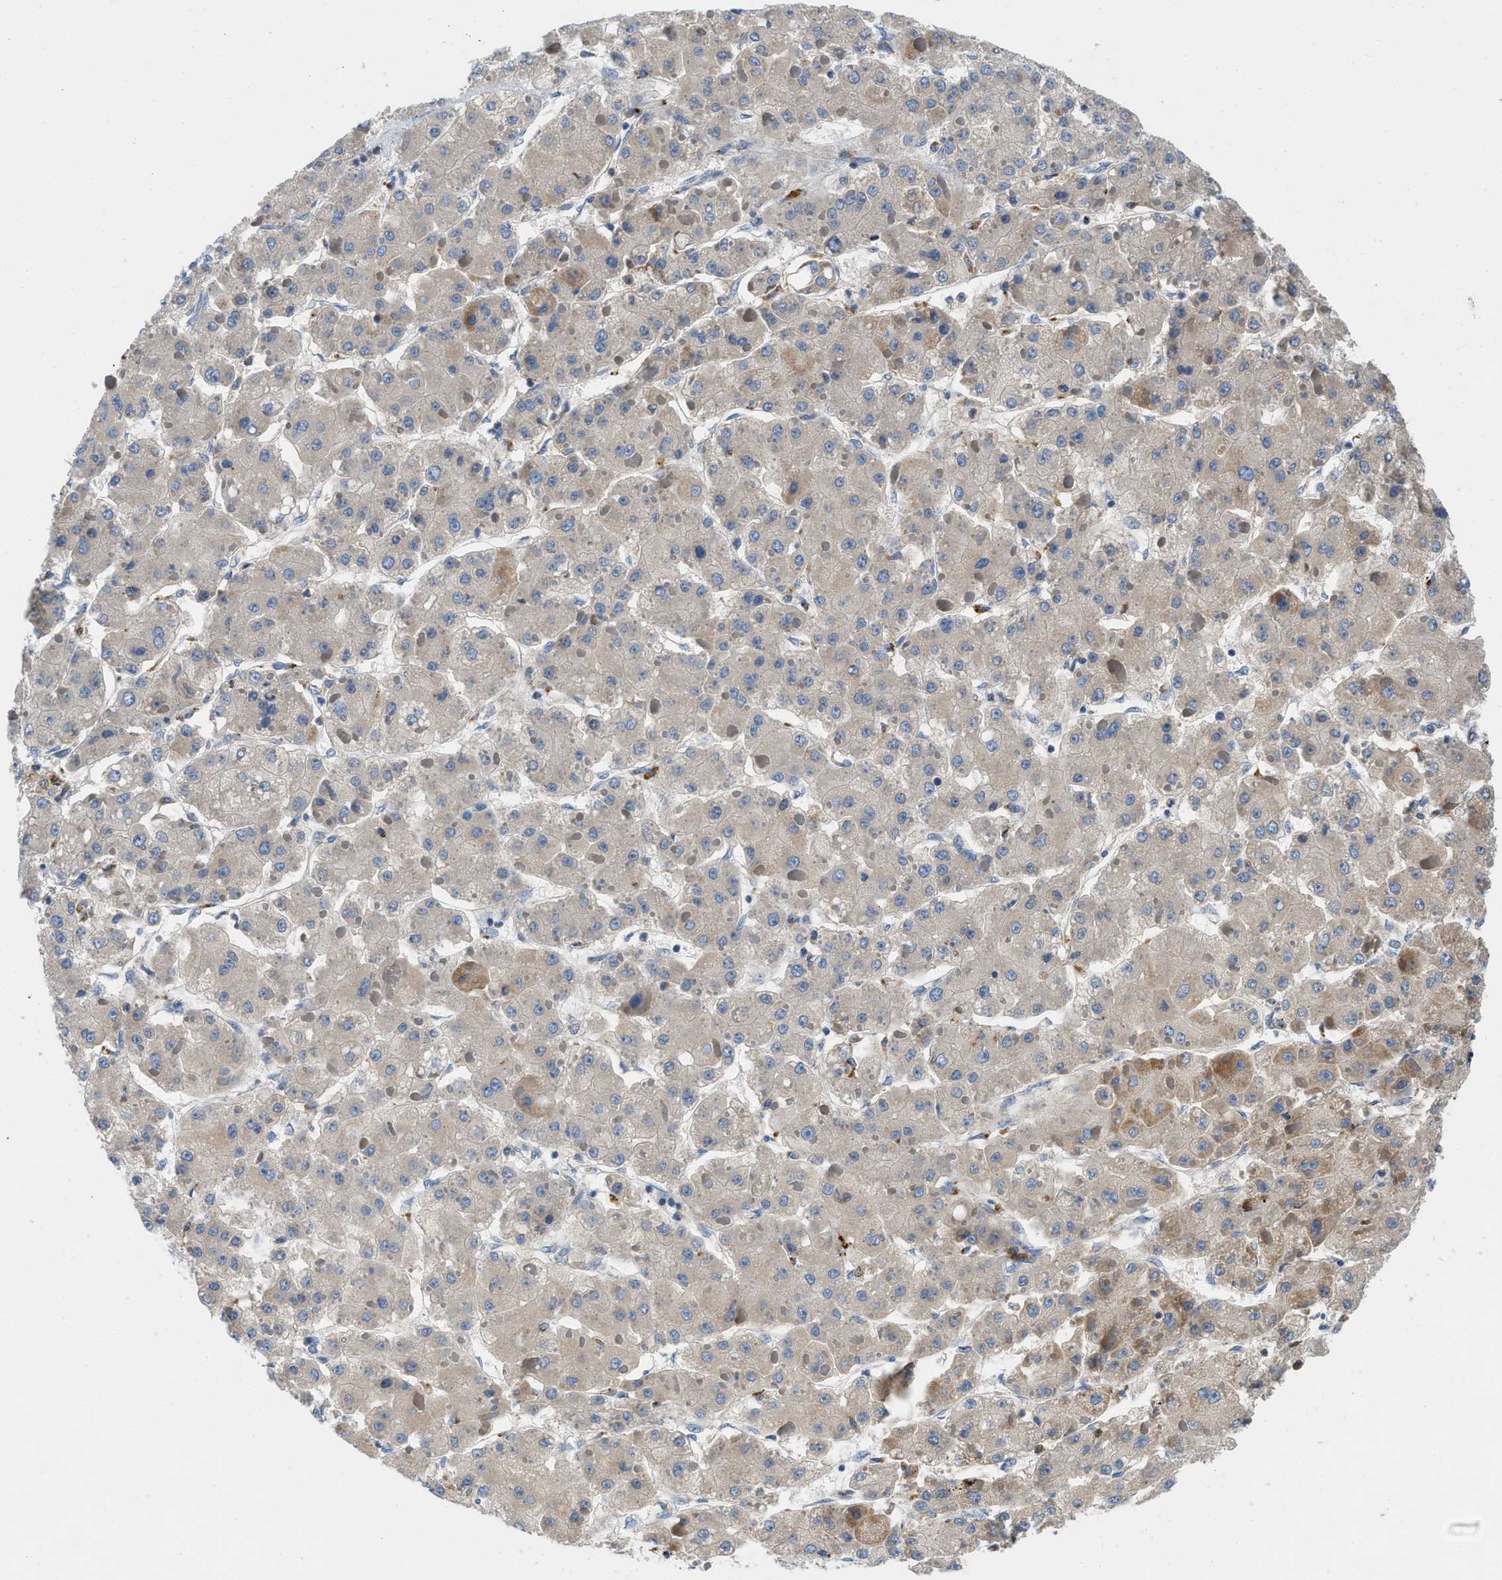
{"staining": {"intensity": "weak", "quantity": "<25%", "location": "cytoplasmic/membranous"}, "tissue": "liver cancer", "cell_type": "Tumor cells", "image_type": "cancer", "snomed": [{"axis": "morphology", "description": "Carcinoma, Hepatocellular, NOS"}, {"axis": "topography", "description": "Liver"}], "caption": "Immunohistochemical staining of human liver cancer (hepatocellular carcinoma) shows no significant positivity in tumor cells.", "gene": "TMEM248", "patient": {"sex": "female", "age": 73}}